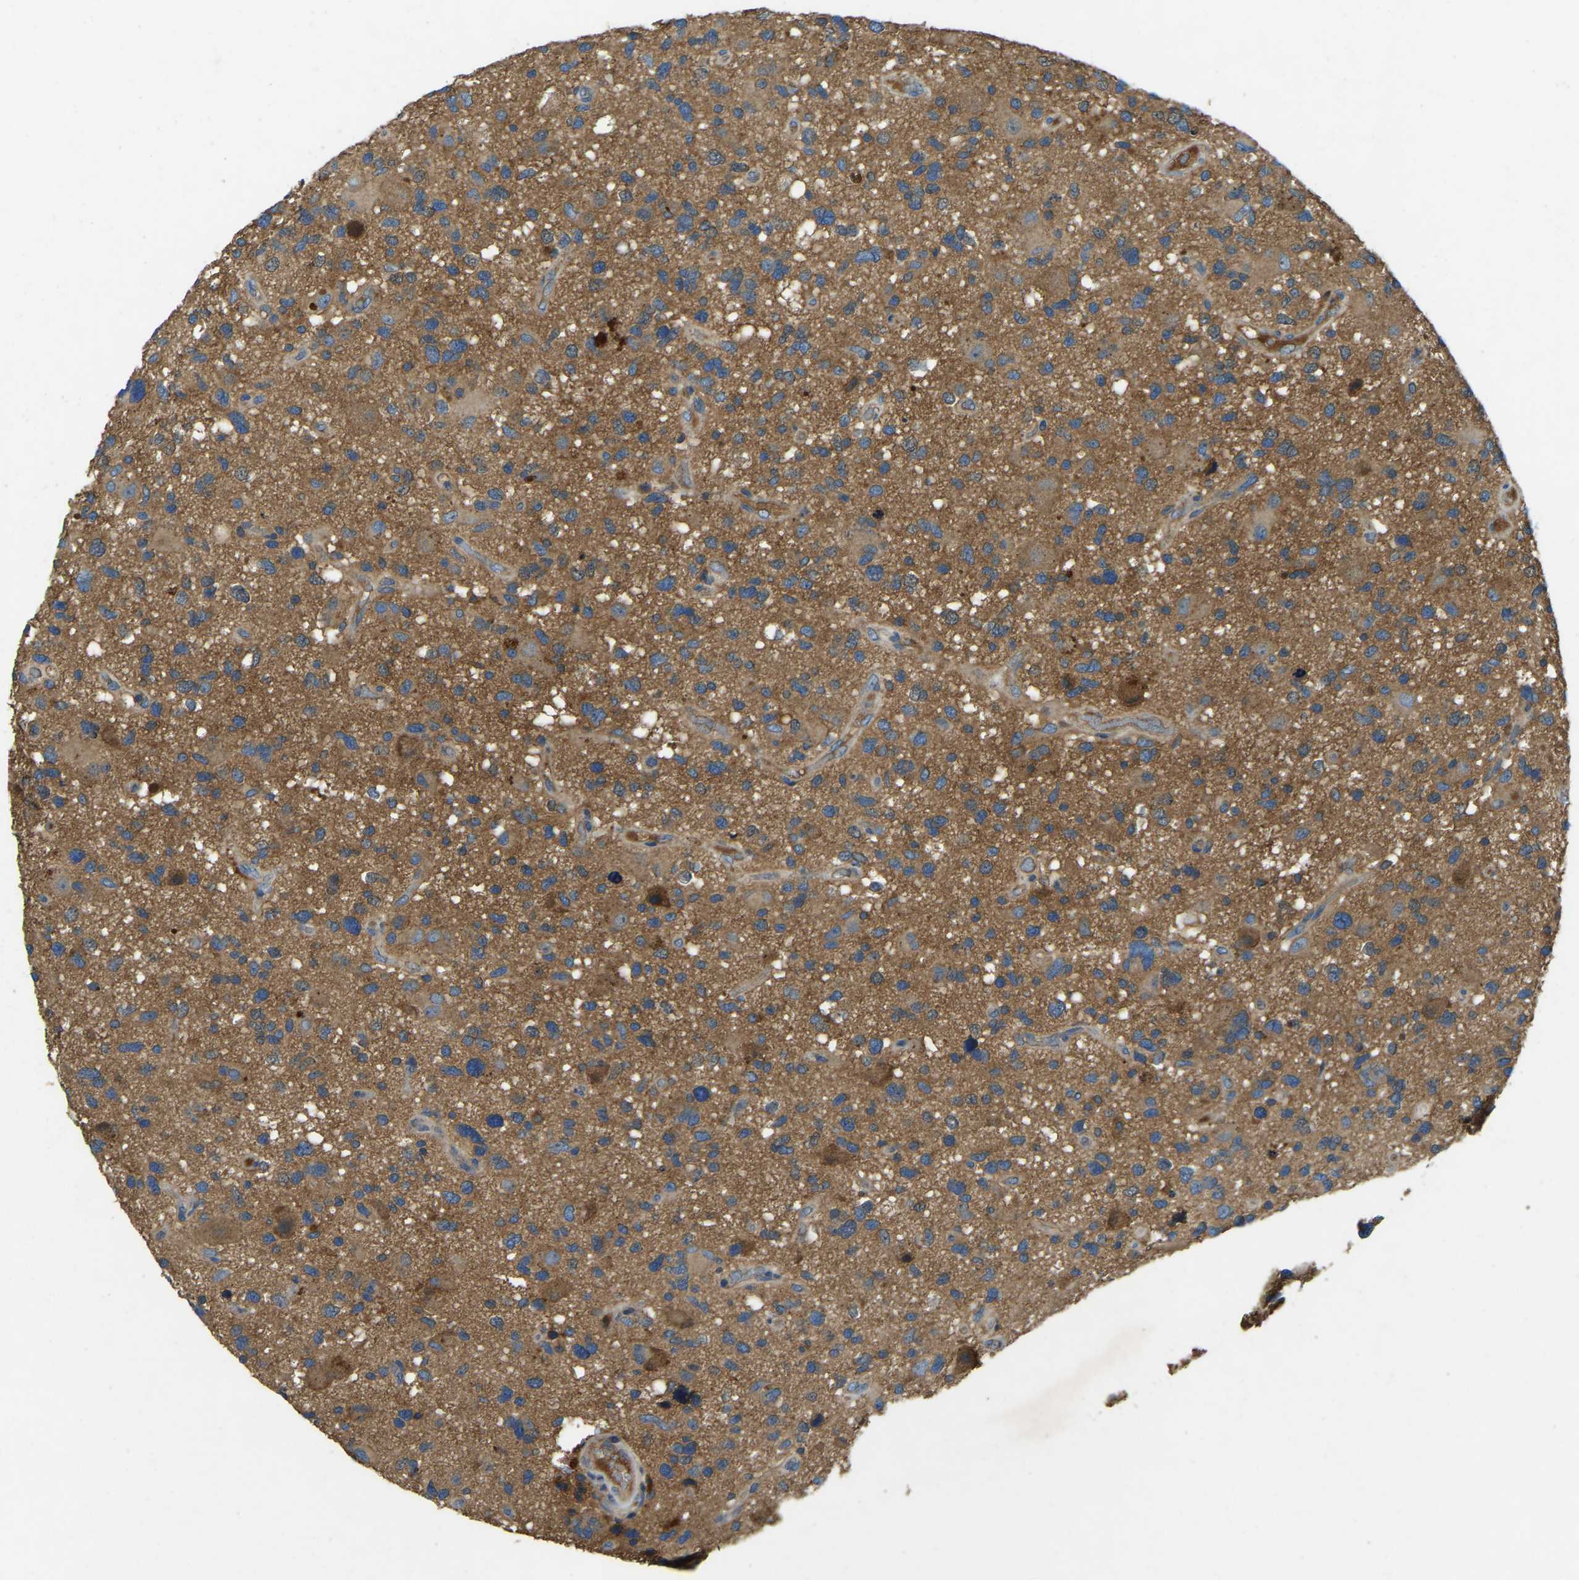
{"staining": {"intensity": "moderate", "quantity": ">75%", "location": "cytoplasmic/membranous"}, "tissue": "glioma", "cell_type": "Tumor cells", "image_type": "cancer", "snomed": [{"axis": "morphology", "description": "Glioma, malignant, High grade"}, {"axis": "topography", "description": "Brain"}], "caption": "A micrograph of malignant glioma (high-grade) stained for a protein demonstrates moderate cytoplasmic/membranous brown staining in tumor cells.", "gene": "ATP8B1", "patient": {"sex": "male", "age": 33}}